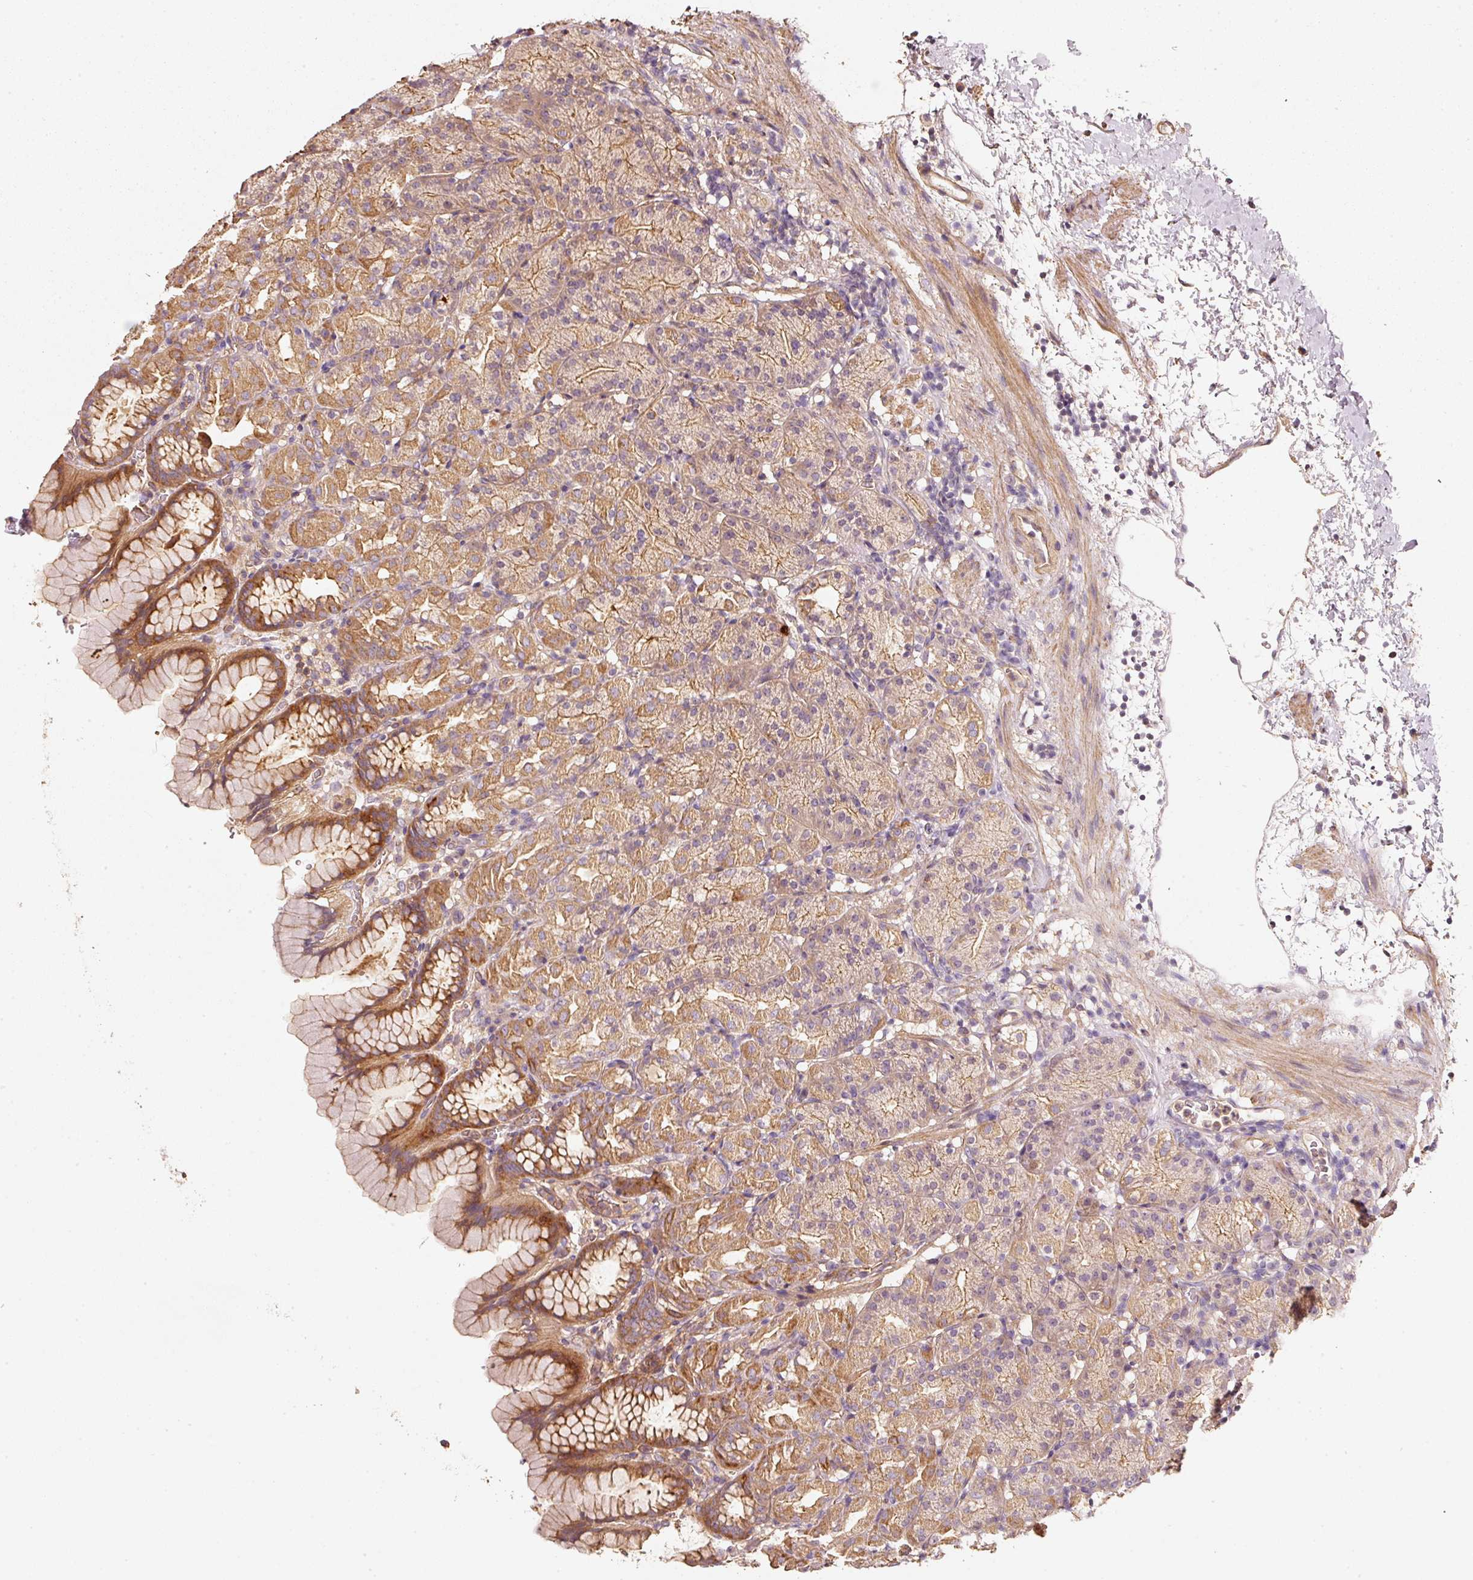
{"staining": {"intensity": "moderate", "quantity": ">75%", "location": "cytoplasmic/membranous"}, "tissue": "stomach", "cell_type": "Glandular cells", "image_type": "normal", "snomed": [{"axis": "morphology", "description": "Normal tissue, NOS"}, {"axis": "topography", "description": "Stomach, upper"}], "caption": "Moderate cytoplasmic/membranous staining is present in approximately >75% of glandular cells in normal stomach. The protein is shown in brown color, while the nuclei are stained blue.", "gene": "CEP95", "patient": {"sex": "female", "age": 81}}